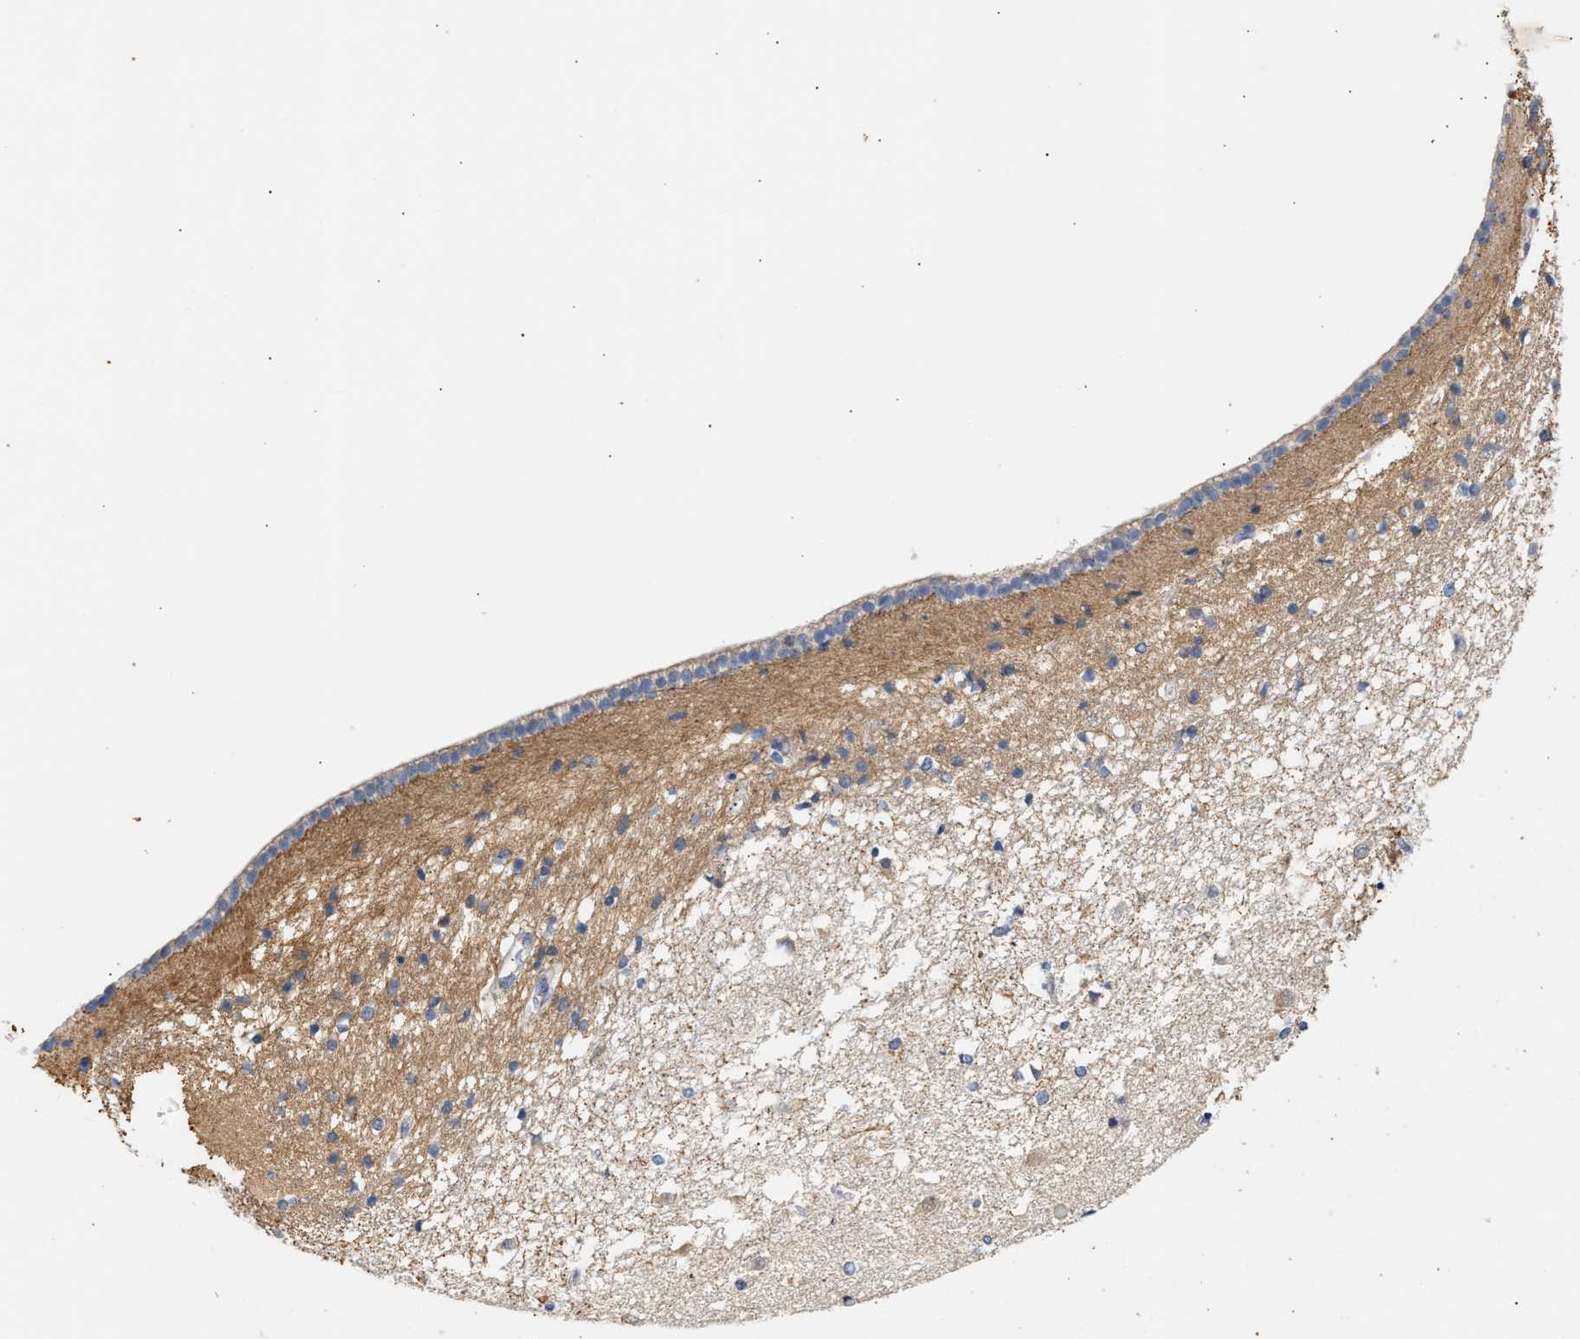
{"staining": {"intensity": "moderate", "quantity": "<25%", "location": "cytoplasmic/membranous"}, "tissue": "caudate", "cell_type": "Glial cells", "image_type": "normal", "snomed": [{"axis": "morphology", "description": "Normal tissue, NOS"}, {"axis": "topography", "description": "Lateral ventricle wall"}], "caption": "An image of human caudate stained for a protein reveals moderate cytoplasmic/membranous brown staining in glial cells.", "gene": "TRIM50", "patient": {"sex": "male", "age": 45}}